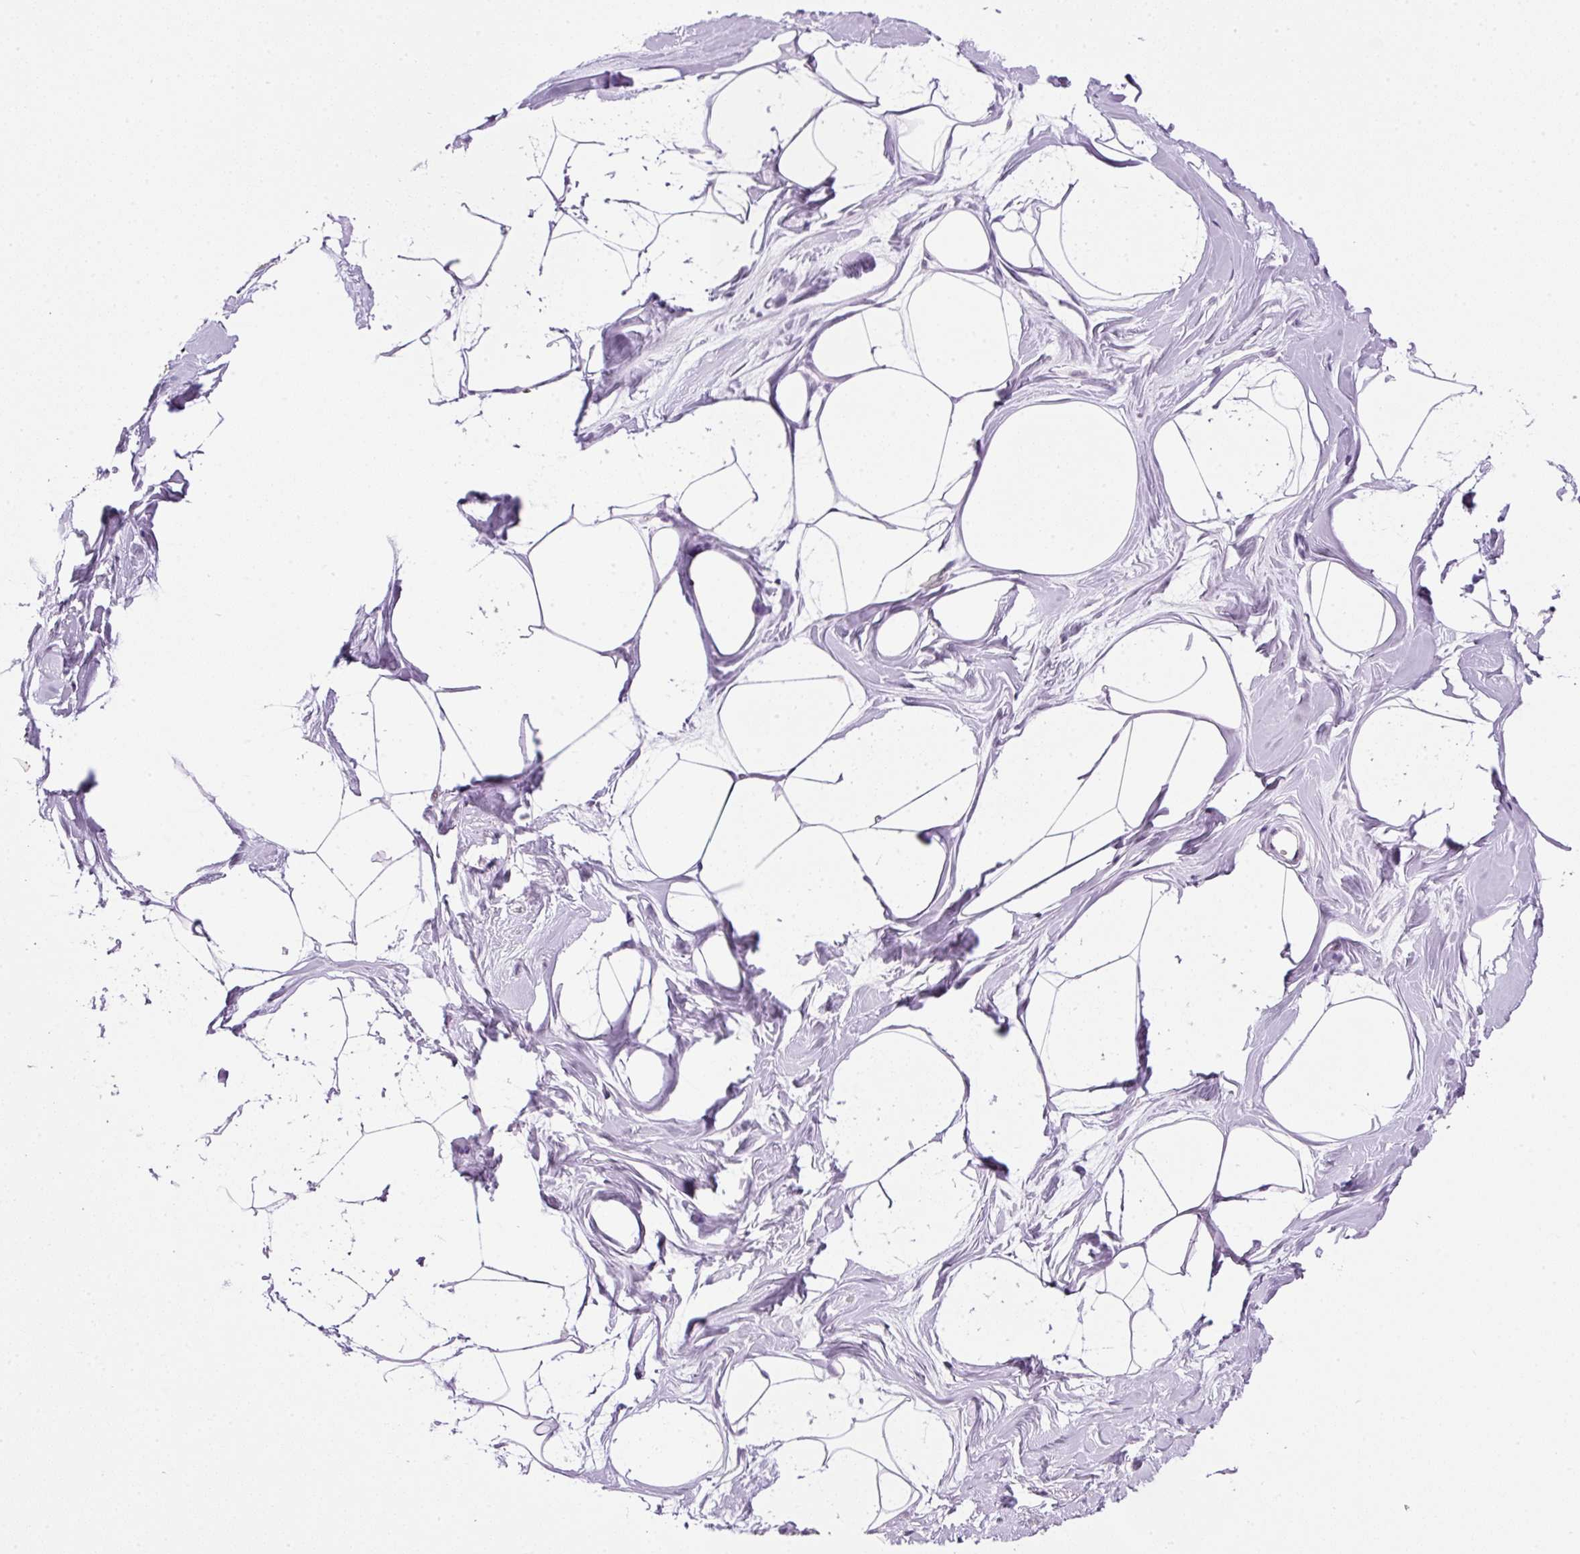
{"staining": {"intensity": "negative", "quantity": "none", "location": "none"}, "tissue": "breast", "cell_type": "Adipocytes", "image_type": "normal", "snomed": [{"axis": "morphology", "description": "Normal tissue, NOS"}, {"axis": "topography", "description": "Breast"}], "caption": "High power microscopy image of an immunohistochemistry (IHC) photomicrograph of unremarkable breast, revealing no significant expression in adipocytes. (DAB immunohistochemistry visualized using brightfield microscopy, high magnification).", "gene": "SRC", "patient": {"sex": "female", "age": 45}}